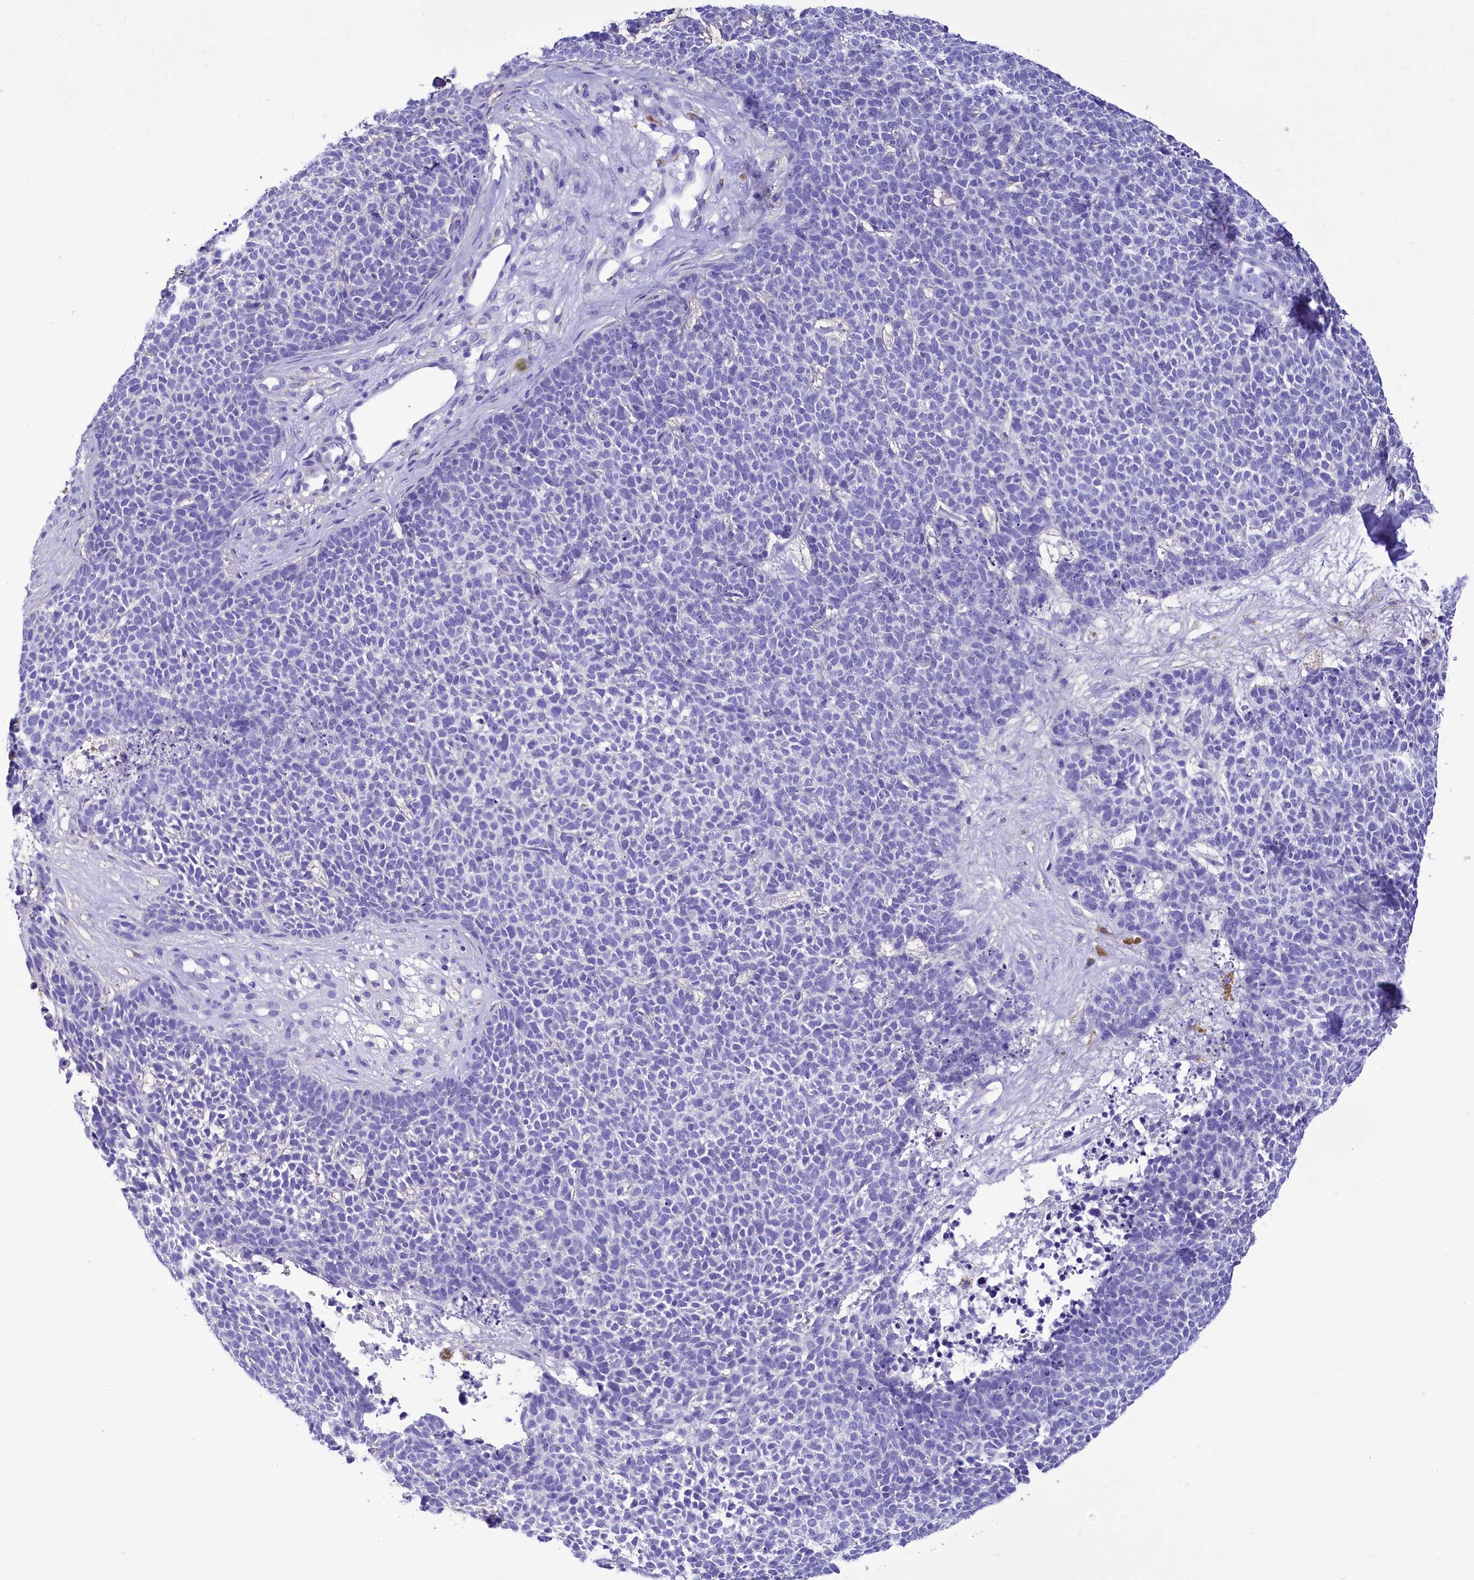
{"staining": {"intensity": "negative", "quantity": "none", "location": "none"}, "tissue": "skin cancer", "cell_type": "Tumor cells", "image_type": "cancer", "snomed": [{"axis": "morphology", "description": "Basal cell carcinoma"}, {"axis": "topography", "description": "Skin"}], "caption": "There is no significant expression in tumor cells of basal cell carcinoma (skin).", "gene": "TTC36", "patient": {"sex": "female", "age": 84}}